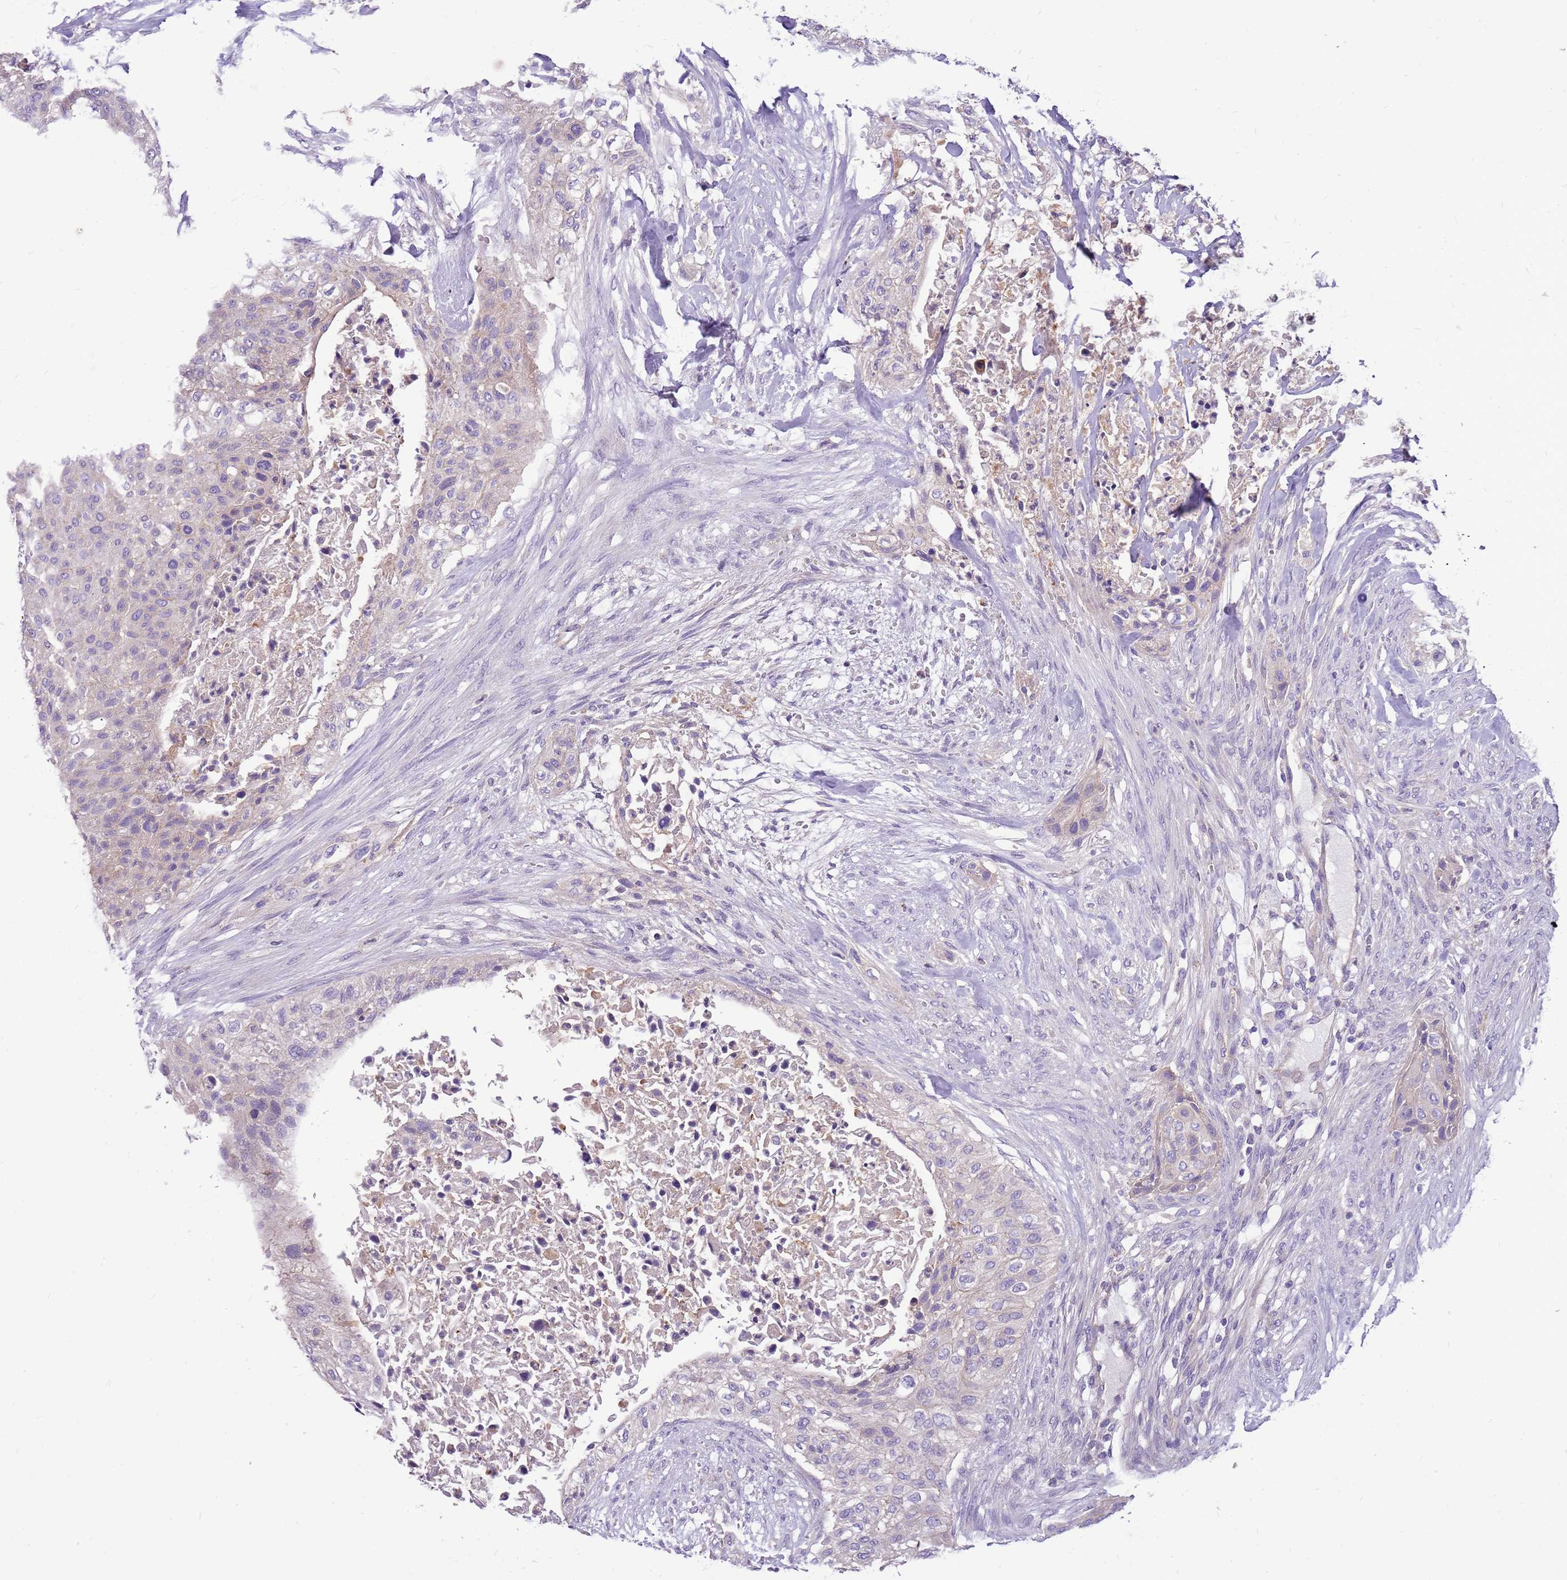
{"staining": {"intensity": "negative", "quantity": "none", "location": "none"}, "tissue": "urothelial cancer", "cell_type": "Tumor cells", "image_type": "cancer", "snomed": [{"axis": "morphology", "description": "Urothelial carcinoma, High grade"}, {"axis": "topography", "description": "Urinary bladder"}], "caption": "Urothelial cancer was stained to show a protein in brown. There is no significant positivity in tumor cells. Nuclei are stained in blue.", "gene": "NTN4", "patient": {"sex": "male", "age": 35}}